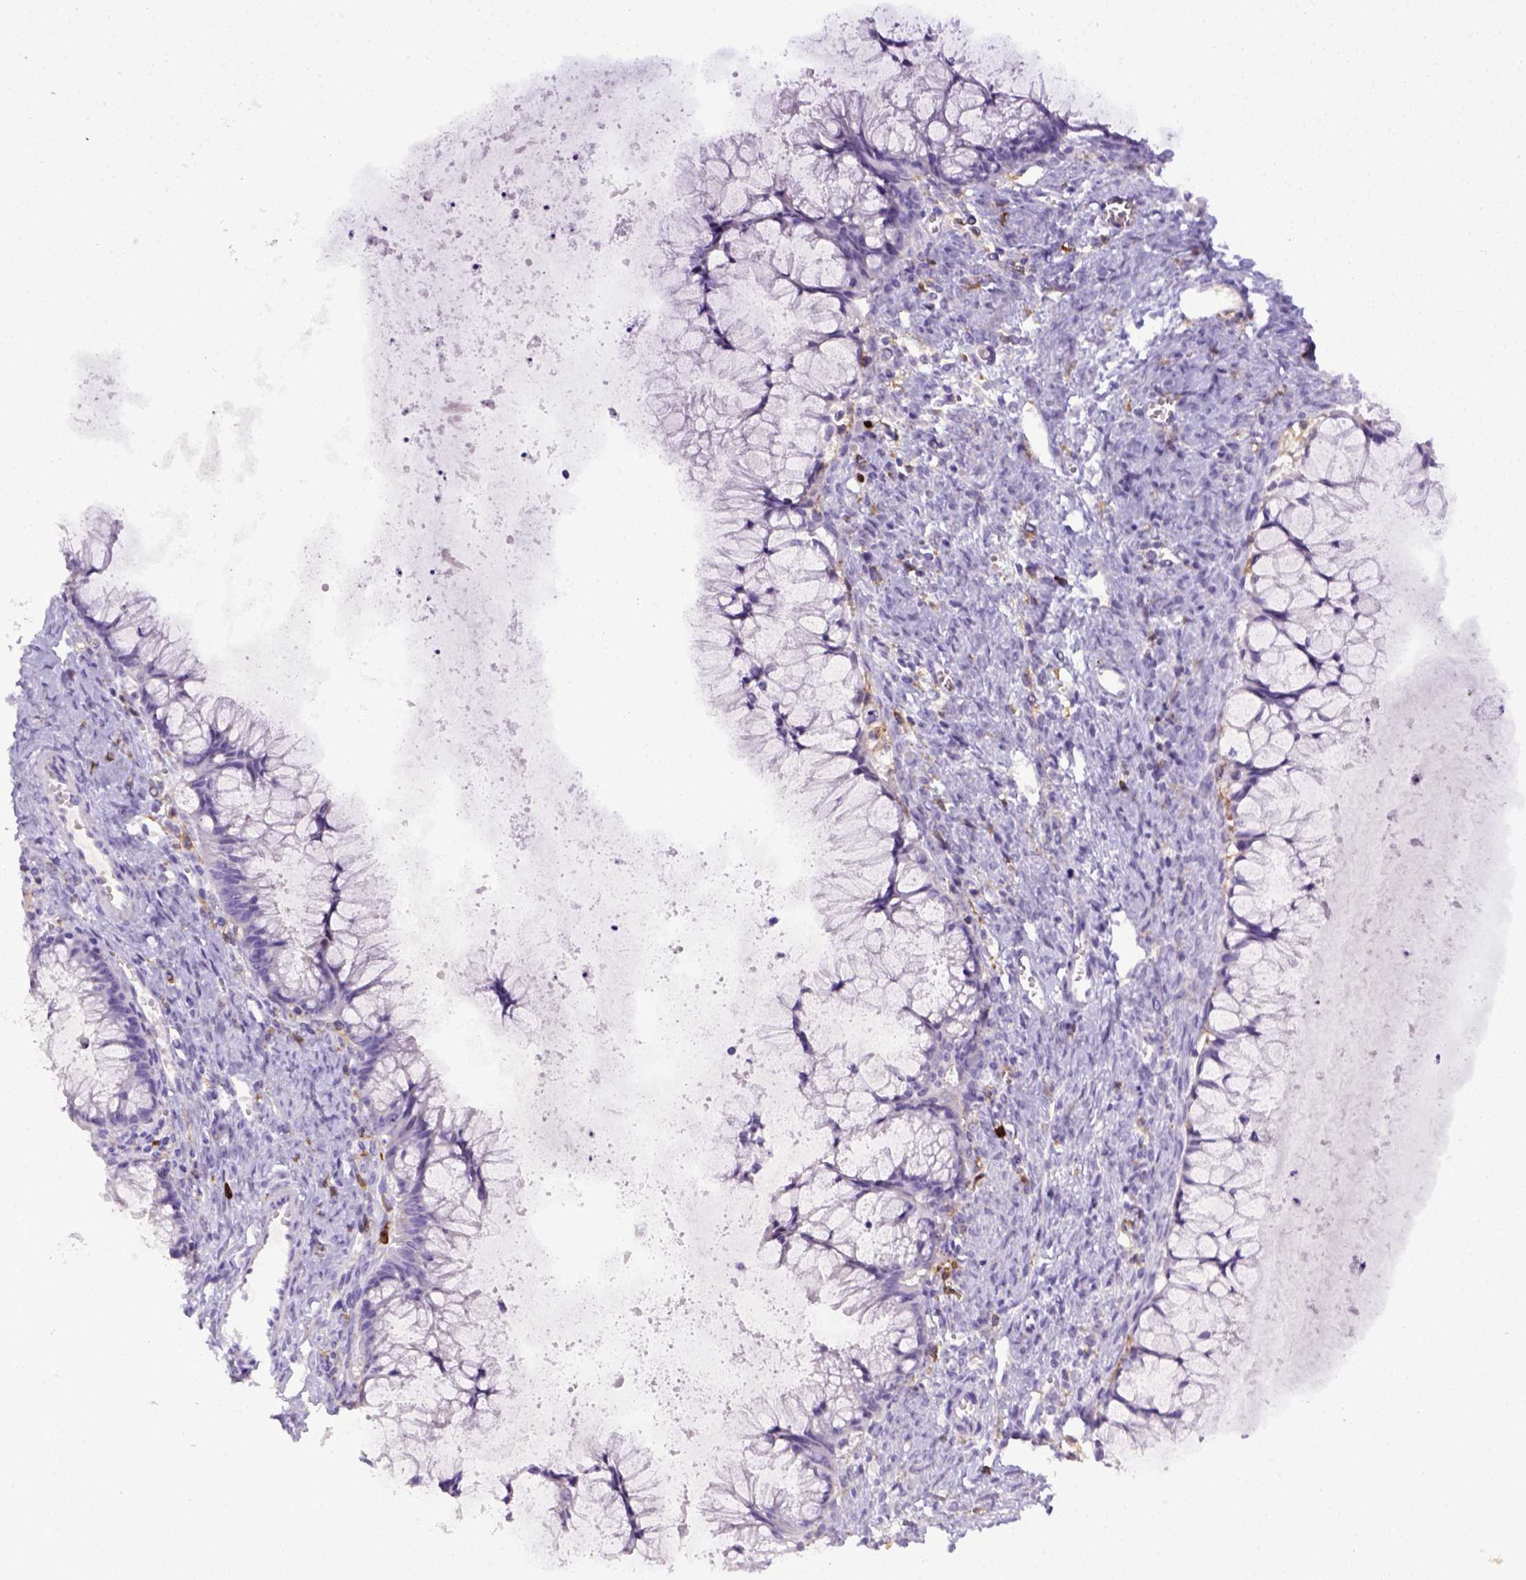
{"staining": {"intensity": "negative", "quantity": "none", "location": "none"}, "tissue": "ovarian cancer", "cell_type": "Tumor cells", "image_type": "cancer", "snomed": [{"axis": "morphology", "description": "Cystadenocarcinoma, mucinous, NOS"}, {"axis": "topography", "description": "Ovary"}], "caption": "Protein analysis of ovarian cancer demonstrates no significant staining in tumor cells.", "gene": "ITGAM", "patient": {"sex": "female", "age": 41}}